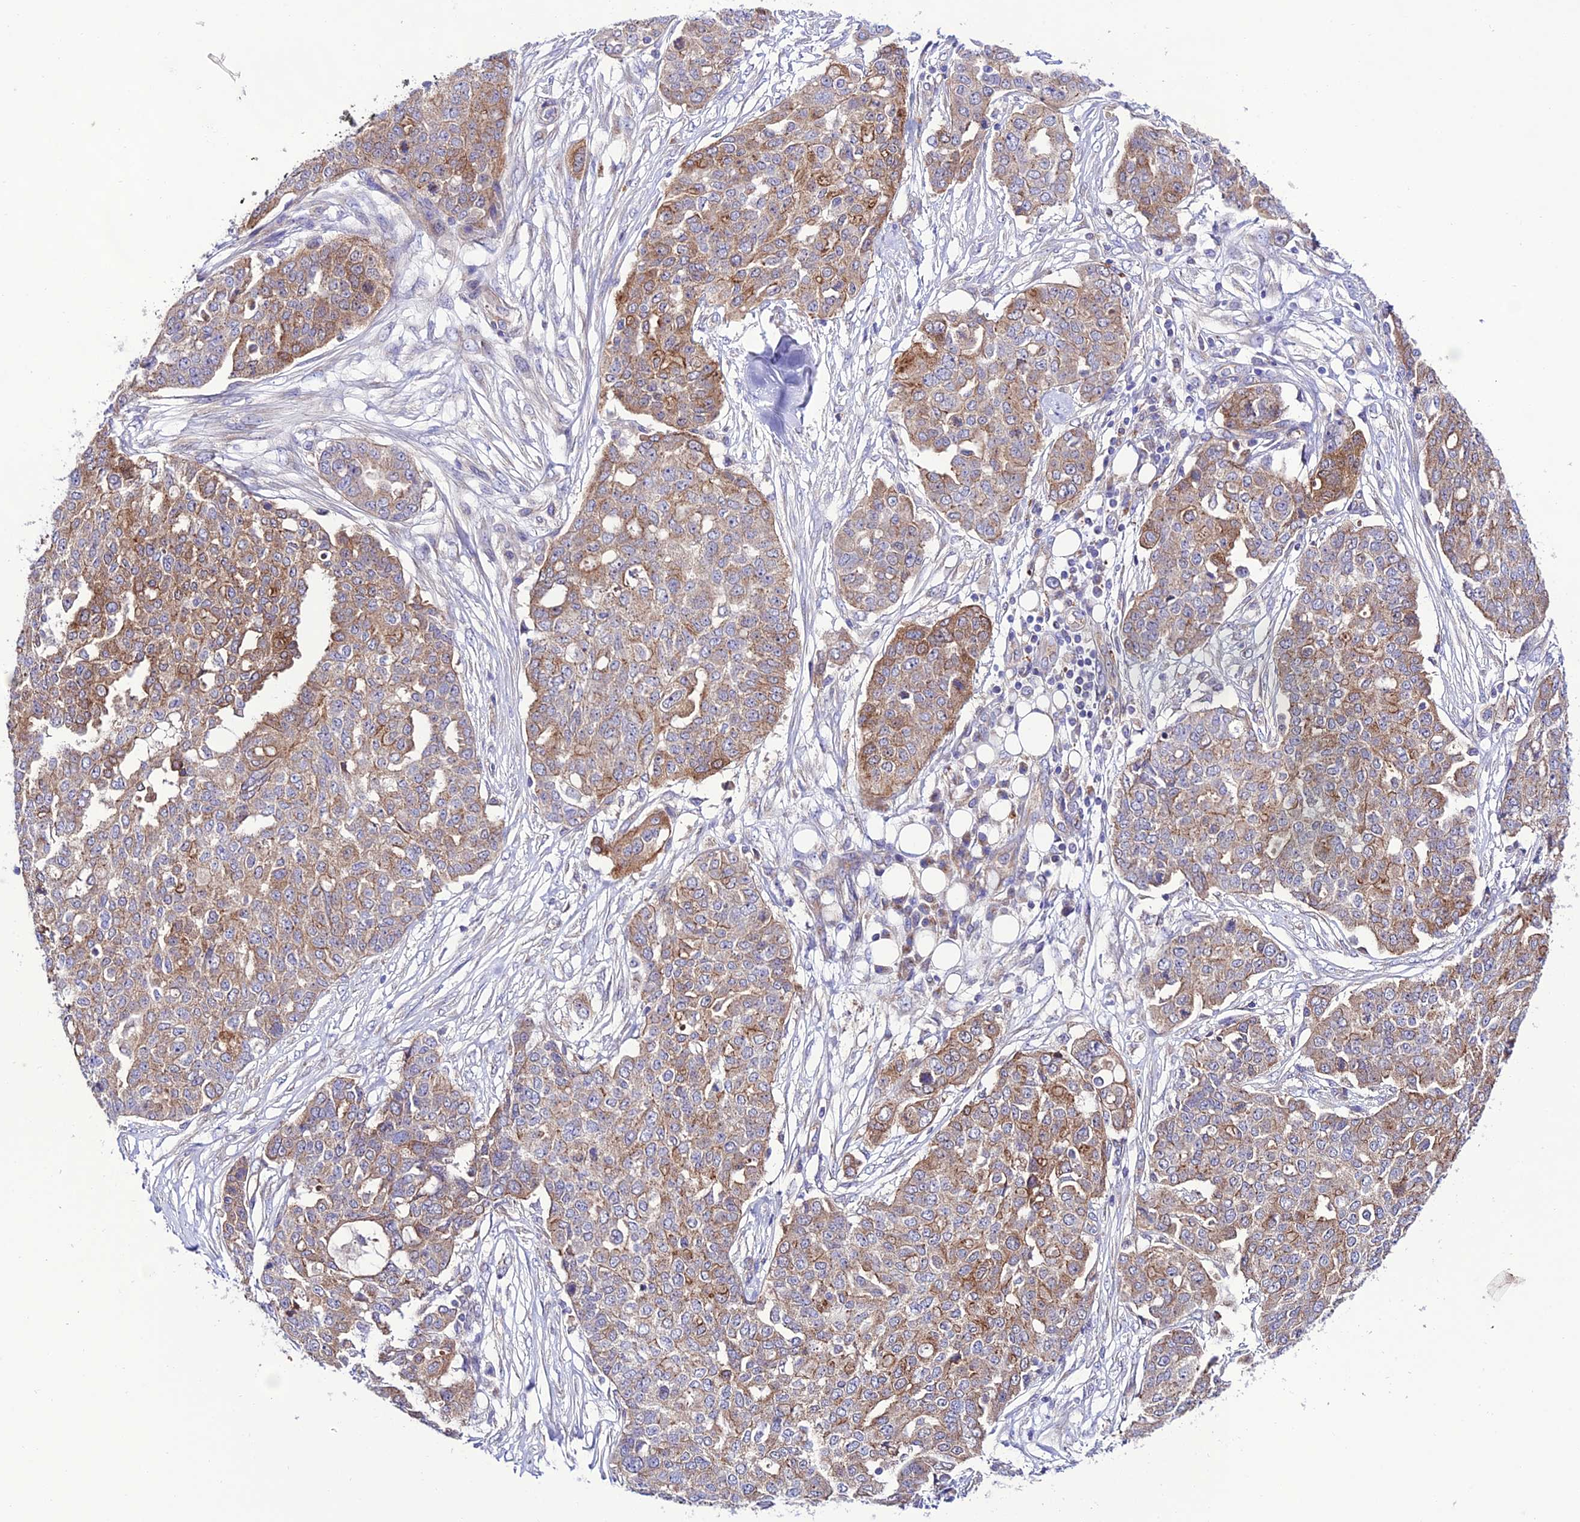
{"staining": {"intensity": "moderate", "quantity": ">75%", "location": "cytoplasmic/membranous"}, "tissue": "ovarian cancer", "cell_type": "Tumor cells", "image_type": "cancer", "snomed": [{"axis": "morphology", "description": "Cystadenocarcinoma, serous, NOS"}, {"axis": "topography", "description": "Soft tissue"}, {"axis": "topography", "description": "Ovary"}], "caption": "Moderate cytoplasmic/membranous expression is present in approximately >75% of tumor cells in ovarian cancer (serous cystadenocarcinoma). Ihc stains the protein in brown and the nuclei are stained blue.", "gene": "LACTB2", "patient": {"sex": "female", "age": 57}}